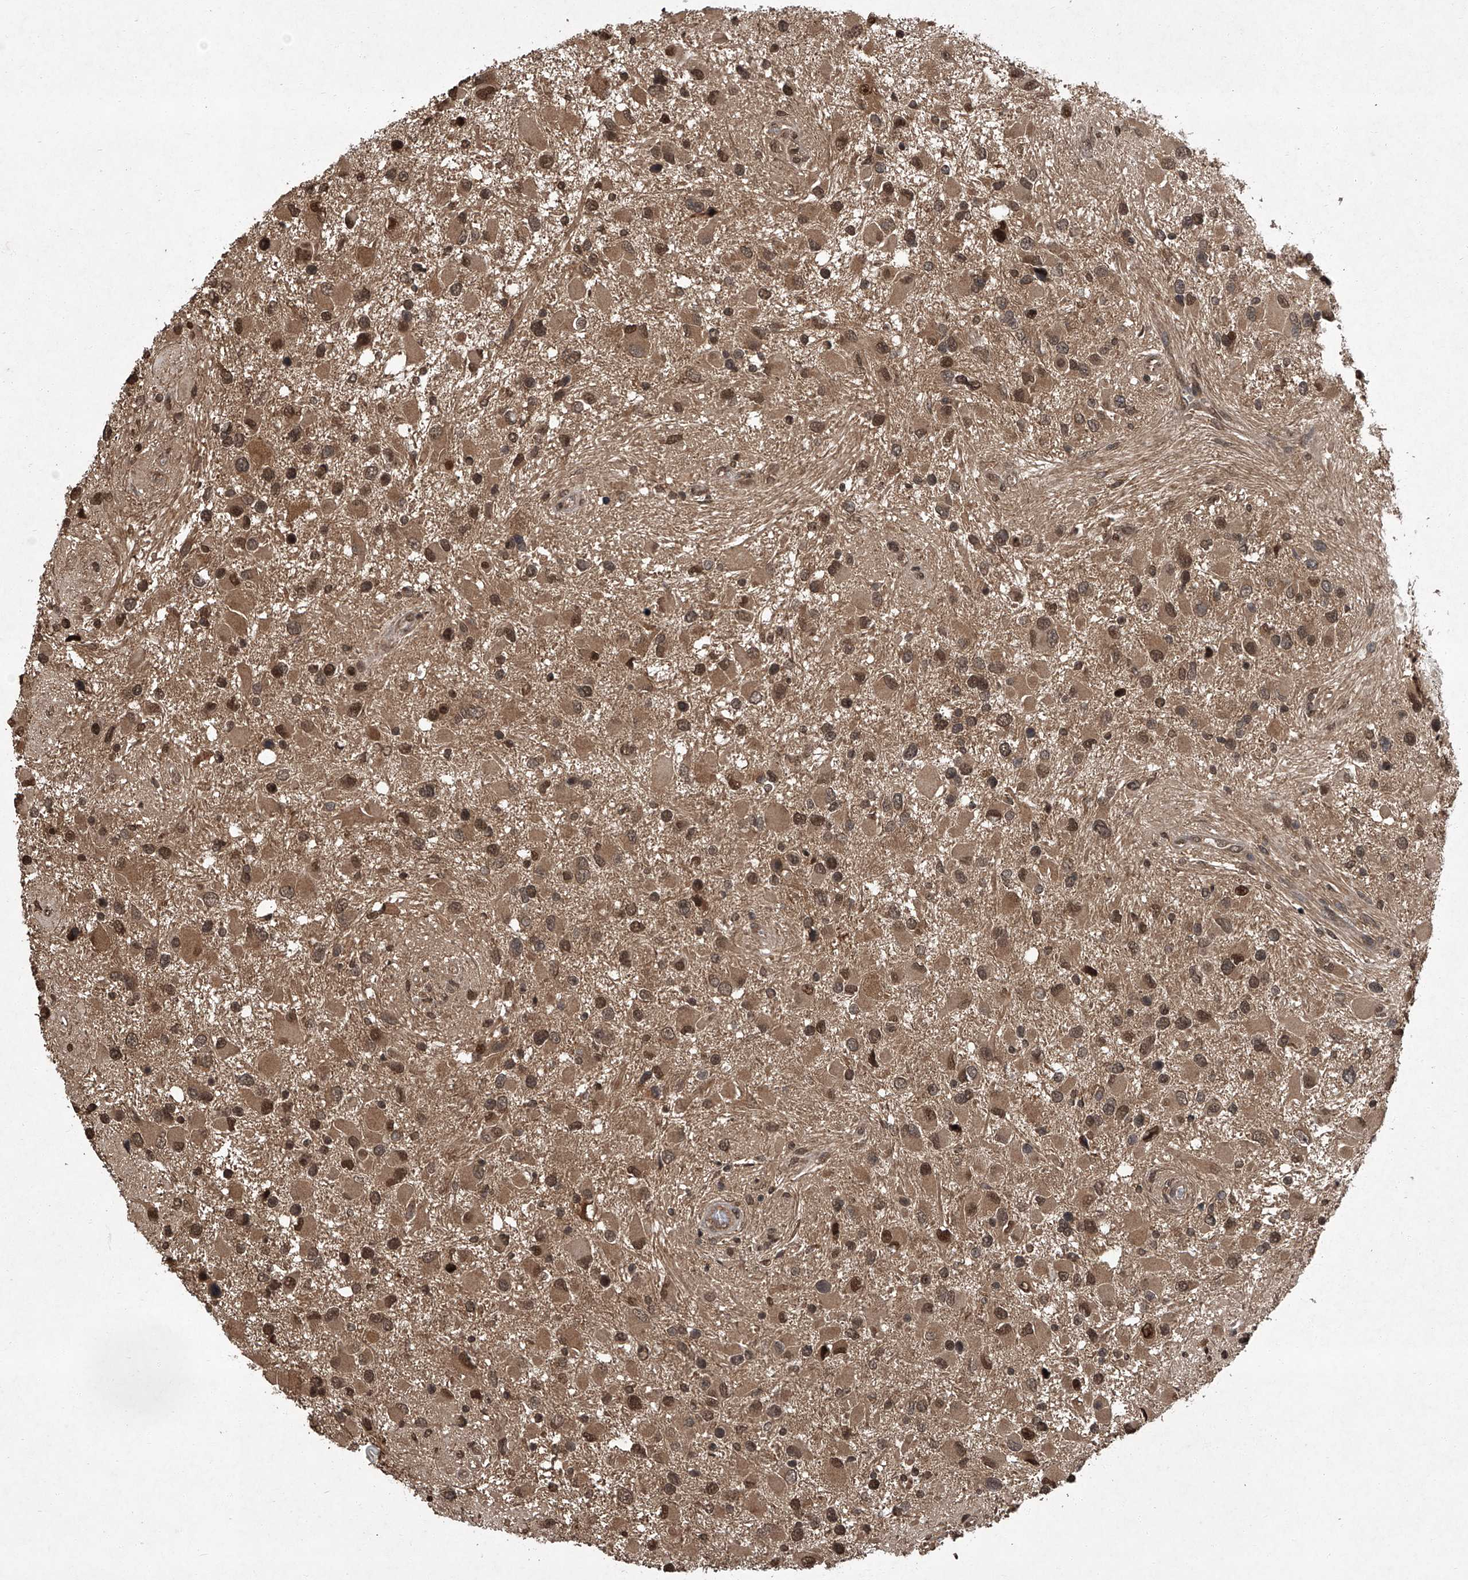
{"staining": {"intensity": "moderate", "quantity": ">75%", "location": "cytoplasmic/membranous,nuclear"}, "tissue": "glioma", "cell_type": "Tumor cells", "image_type": "cancer", "snomed": [{"axis": "morphology", "description": "Glioma, malignant, High grade"}, {"axis": "topography", "description": "Brain"}], "caption": "Immunohistochemical staining of human malignant glioma (high-grade) demonstrates moderate cytoplasmic/membranous and nuclear protein expression in about >75% of tumor cells. (DAB (3,3'-diaminobenzidine) IHC, brown staining for protein, blue staining for nuclei).", "gene": "TSNAX", "patient": {"sex": "male", "age": 53}}